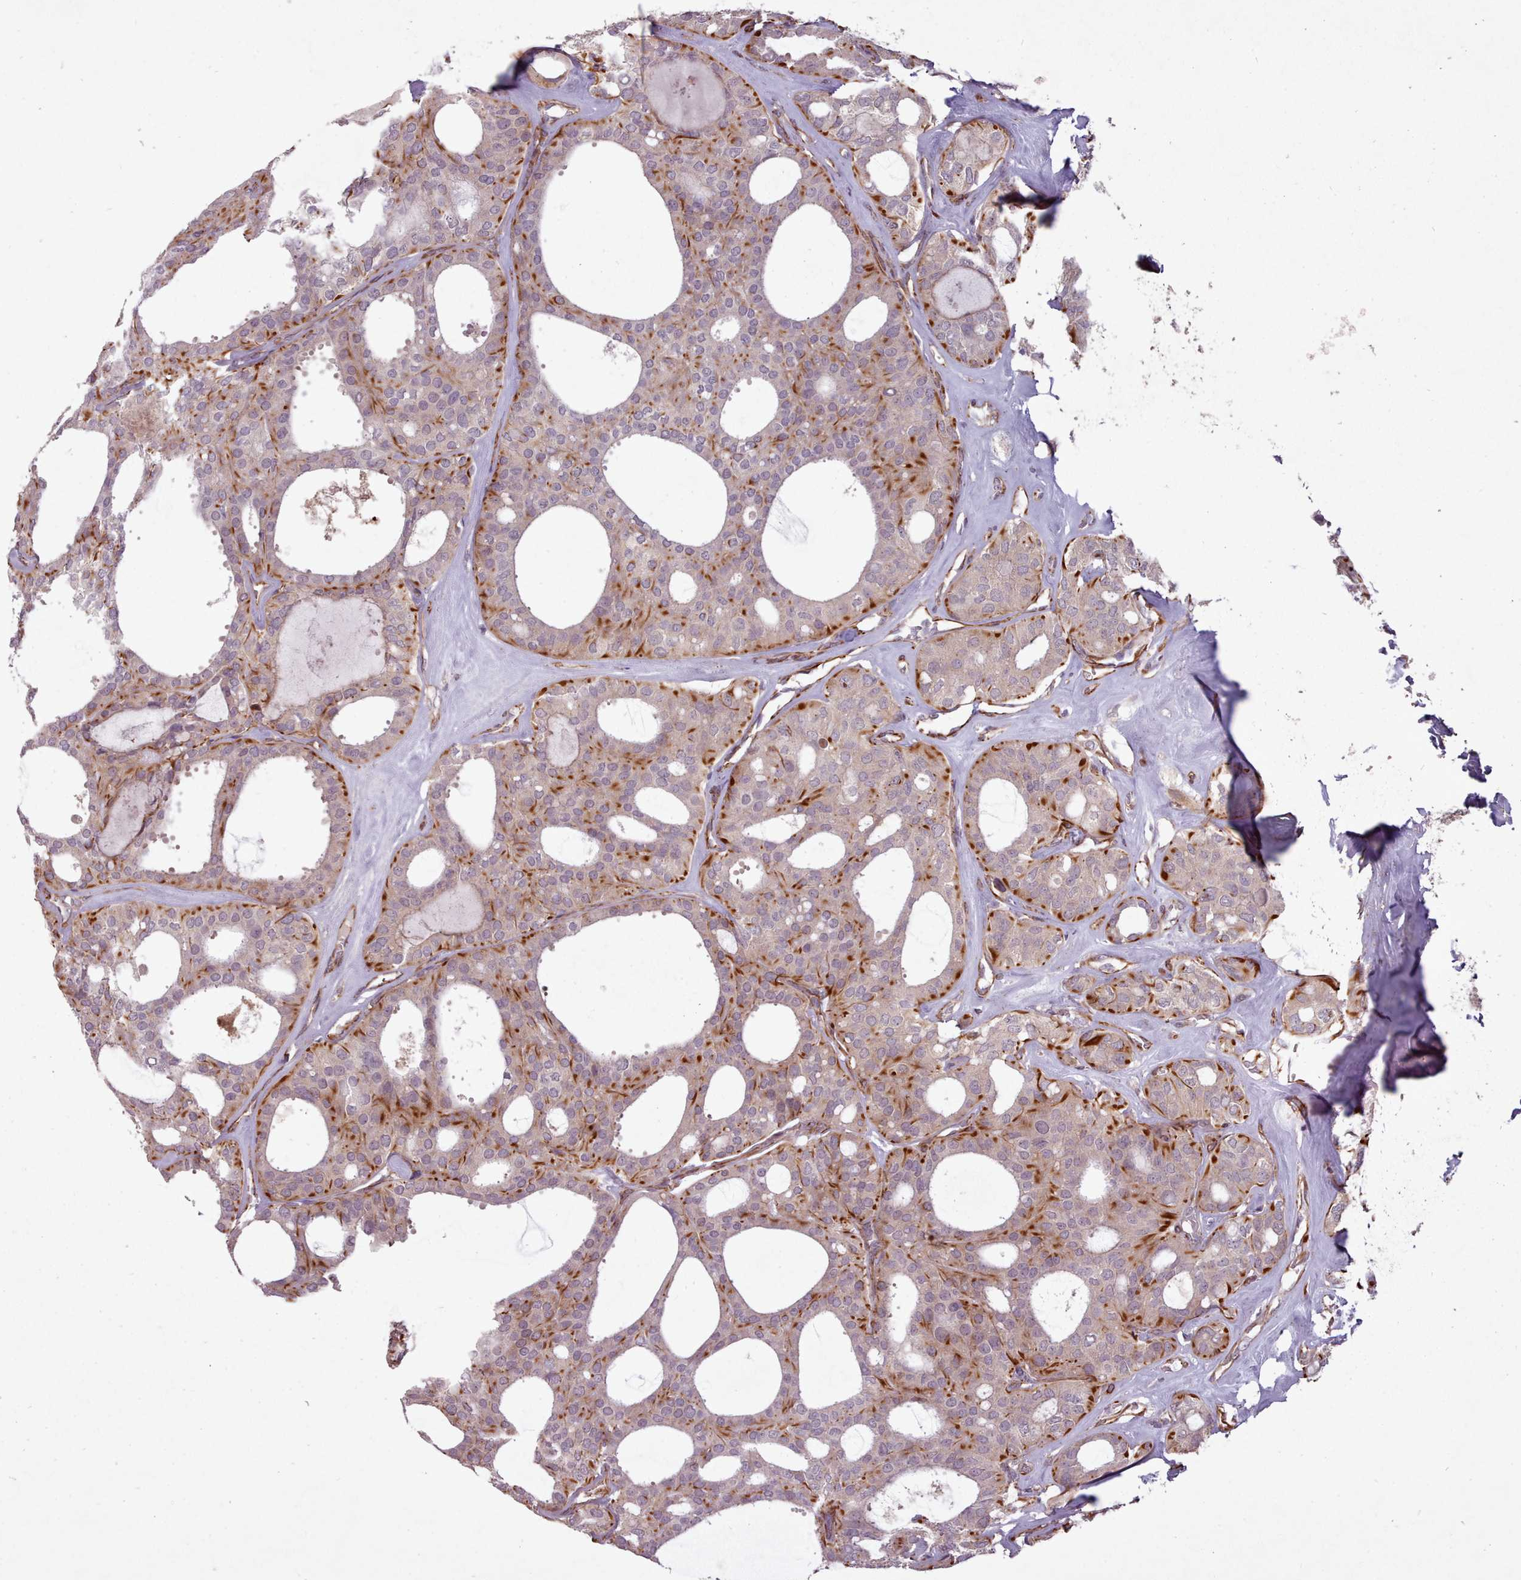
{"staining": {"intensity": "strong", "quantity": "25%-75%", "location": "cytoplasmic/membranous"}, "tissue": "thyroid cancer", "cell_type": "Tumor cells", "image_type": "cancer", "snomed": [{"axis": "morphology", "description": "Follicular adenoma carcinoma, NOS"}, {"axis": "topography", "description": "Thyroid gland"}], "caption": "The micrograph shows staining of thyroid follicular adenoma carcinoma, revealing strong cytoplasmic/membranous protein expression (brown color) within tumor cells.", "gene": "GBGT1", "patient": {"sex": "male", "age": 75}}